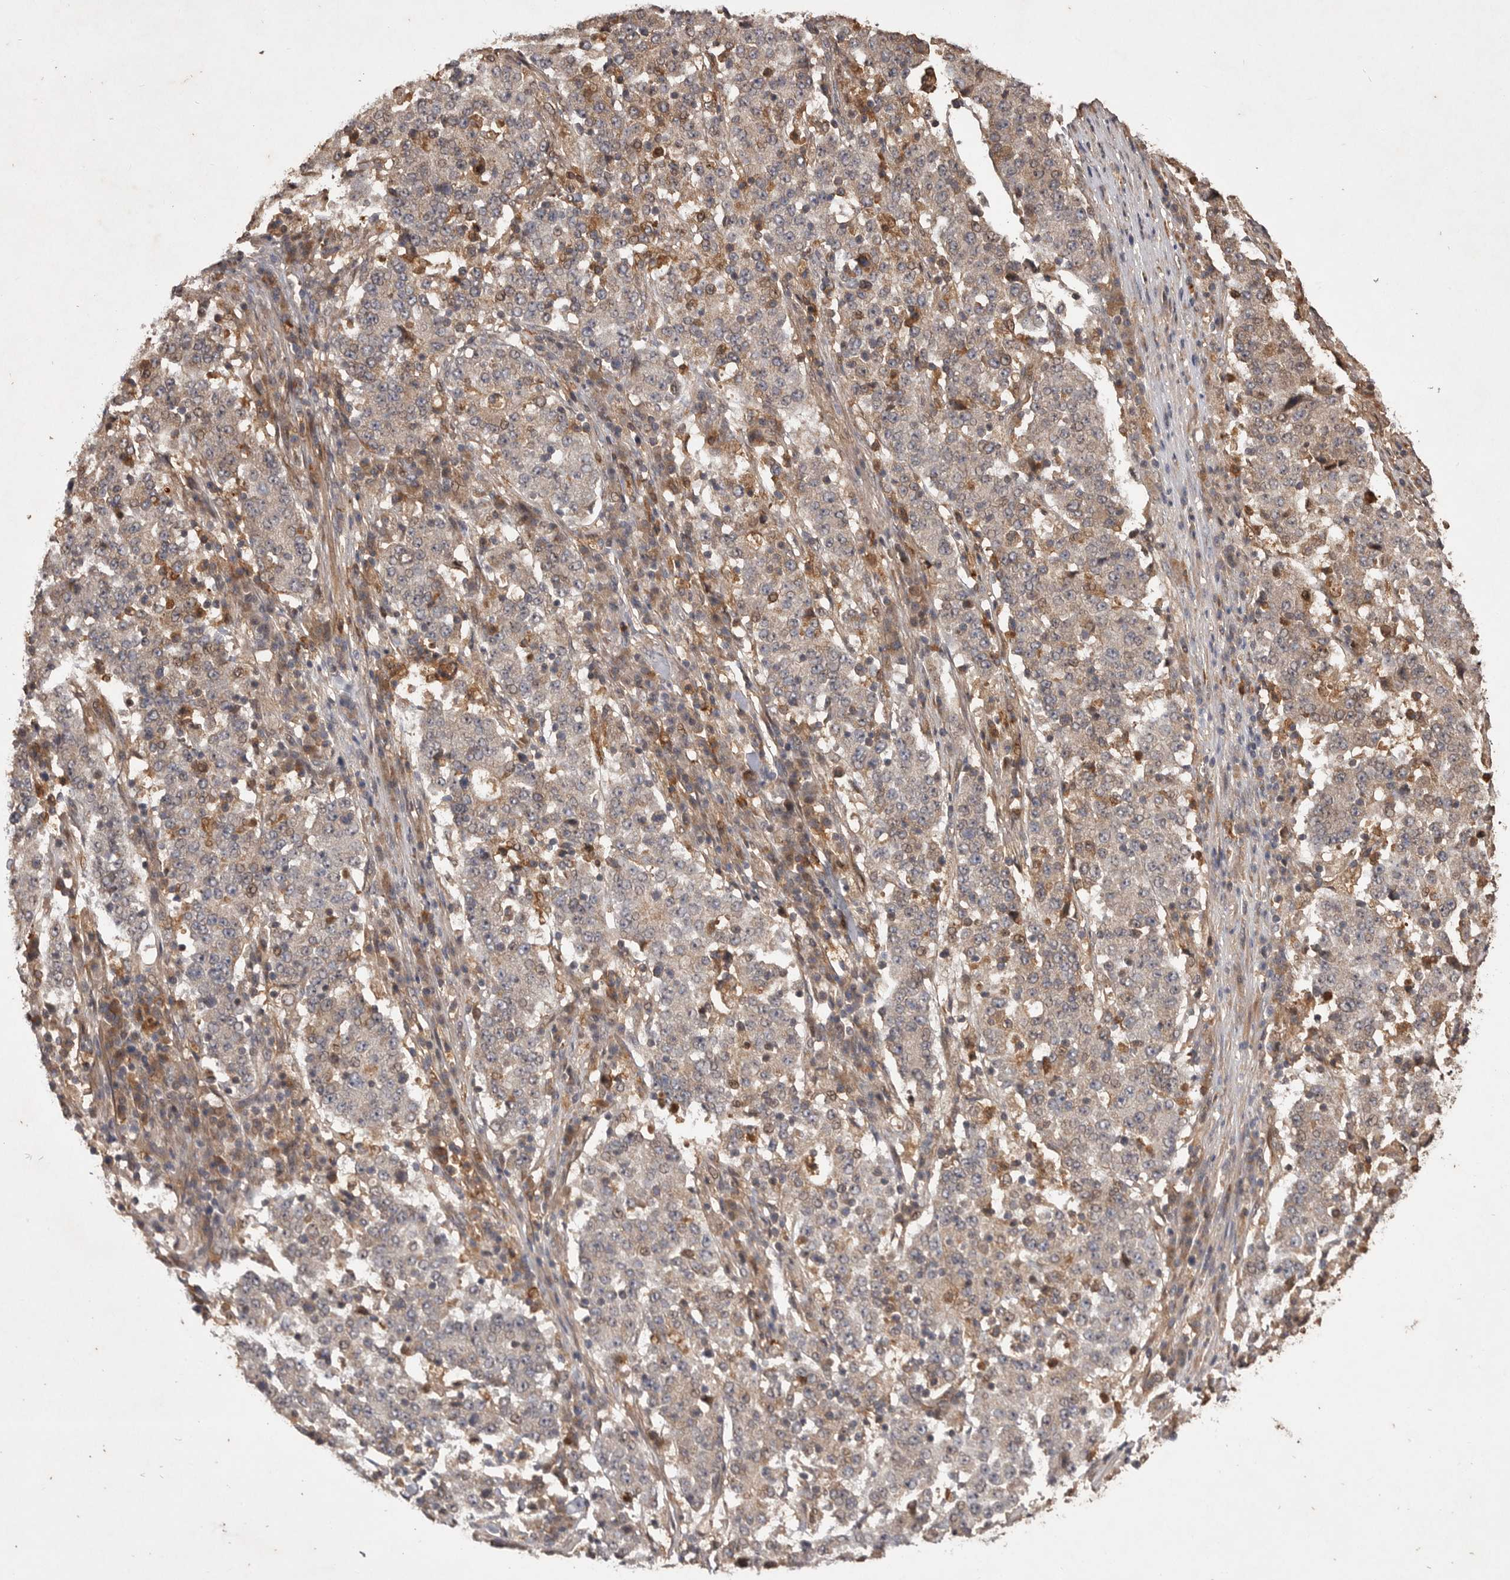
{"staining": {"intensity": "negative", "quantity": "none", "location": "none"}, "tissue": "stomach cancer", "cell_type": "Tumor cells", "image_type": "cancer", "snomed": [{"axis": "morphology", "description": "Adenocarcinoma, NOS"}, {"axis": "topography", "description": "Stomach"}], "caption": "The immunohistochemistry histopathology image has no significant staining in tumor cells of stomach cancer tissue.", "gene": "VN1R4", "patient": {"sex": "male", "age": 59}}